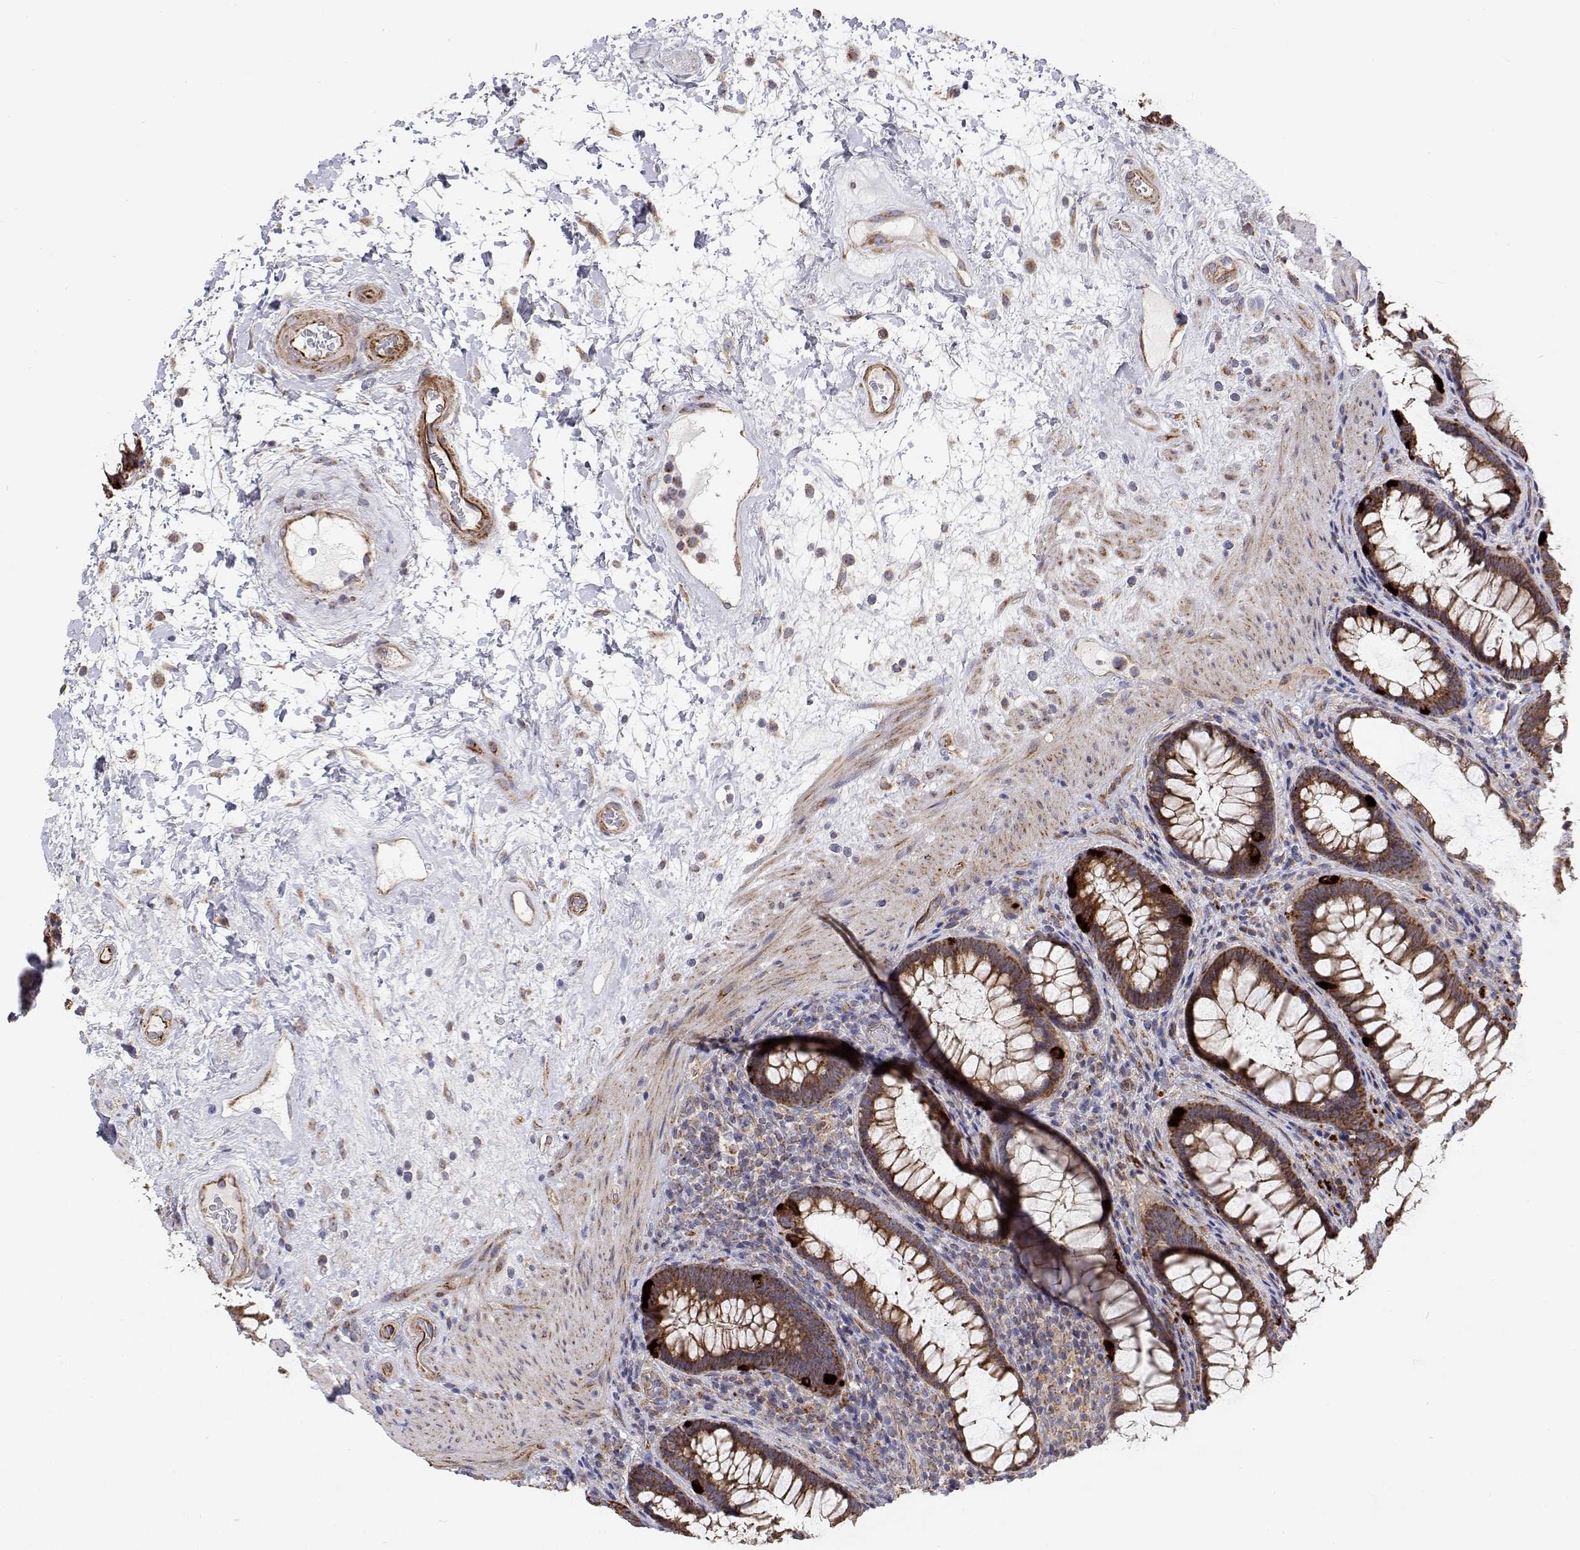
{"staining": {"intensity": "strong", "quantity": ">75%", "location": "cytoplasmic/membranous"}, "tissue": "rectum", "cell_type": "Glandular cells", "image_type": "normal", "snomed": [{"axis": "morphology", "description": "Normal tissue, NOS"}, {"axis": "topography", "description": "Rectum"}], "caption": "A micrograph showing strong cytoplasmic/membranous positivity in about >75% of glandular cells in unremarkable rectum, as visualized by brown immunohistochemical staining.", "gene": "SPICE1", "patient": {"sex": "male", "age": 72}}